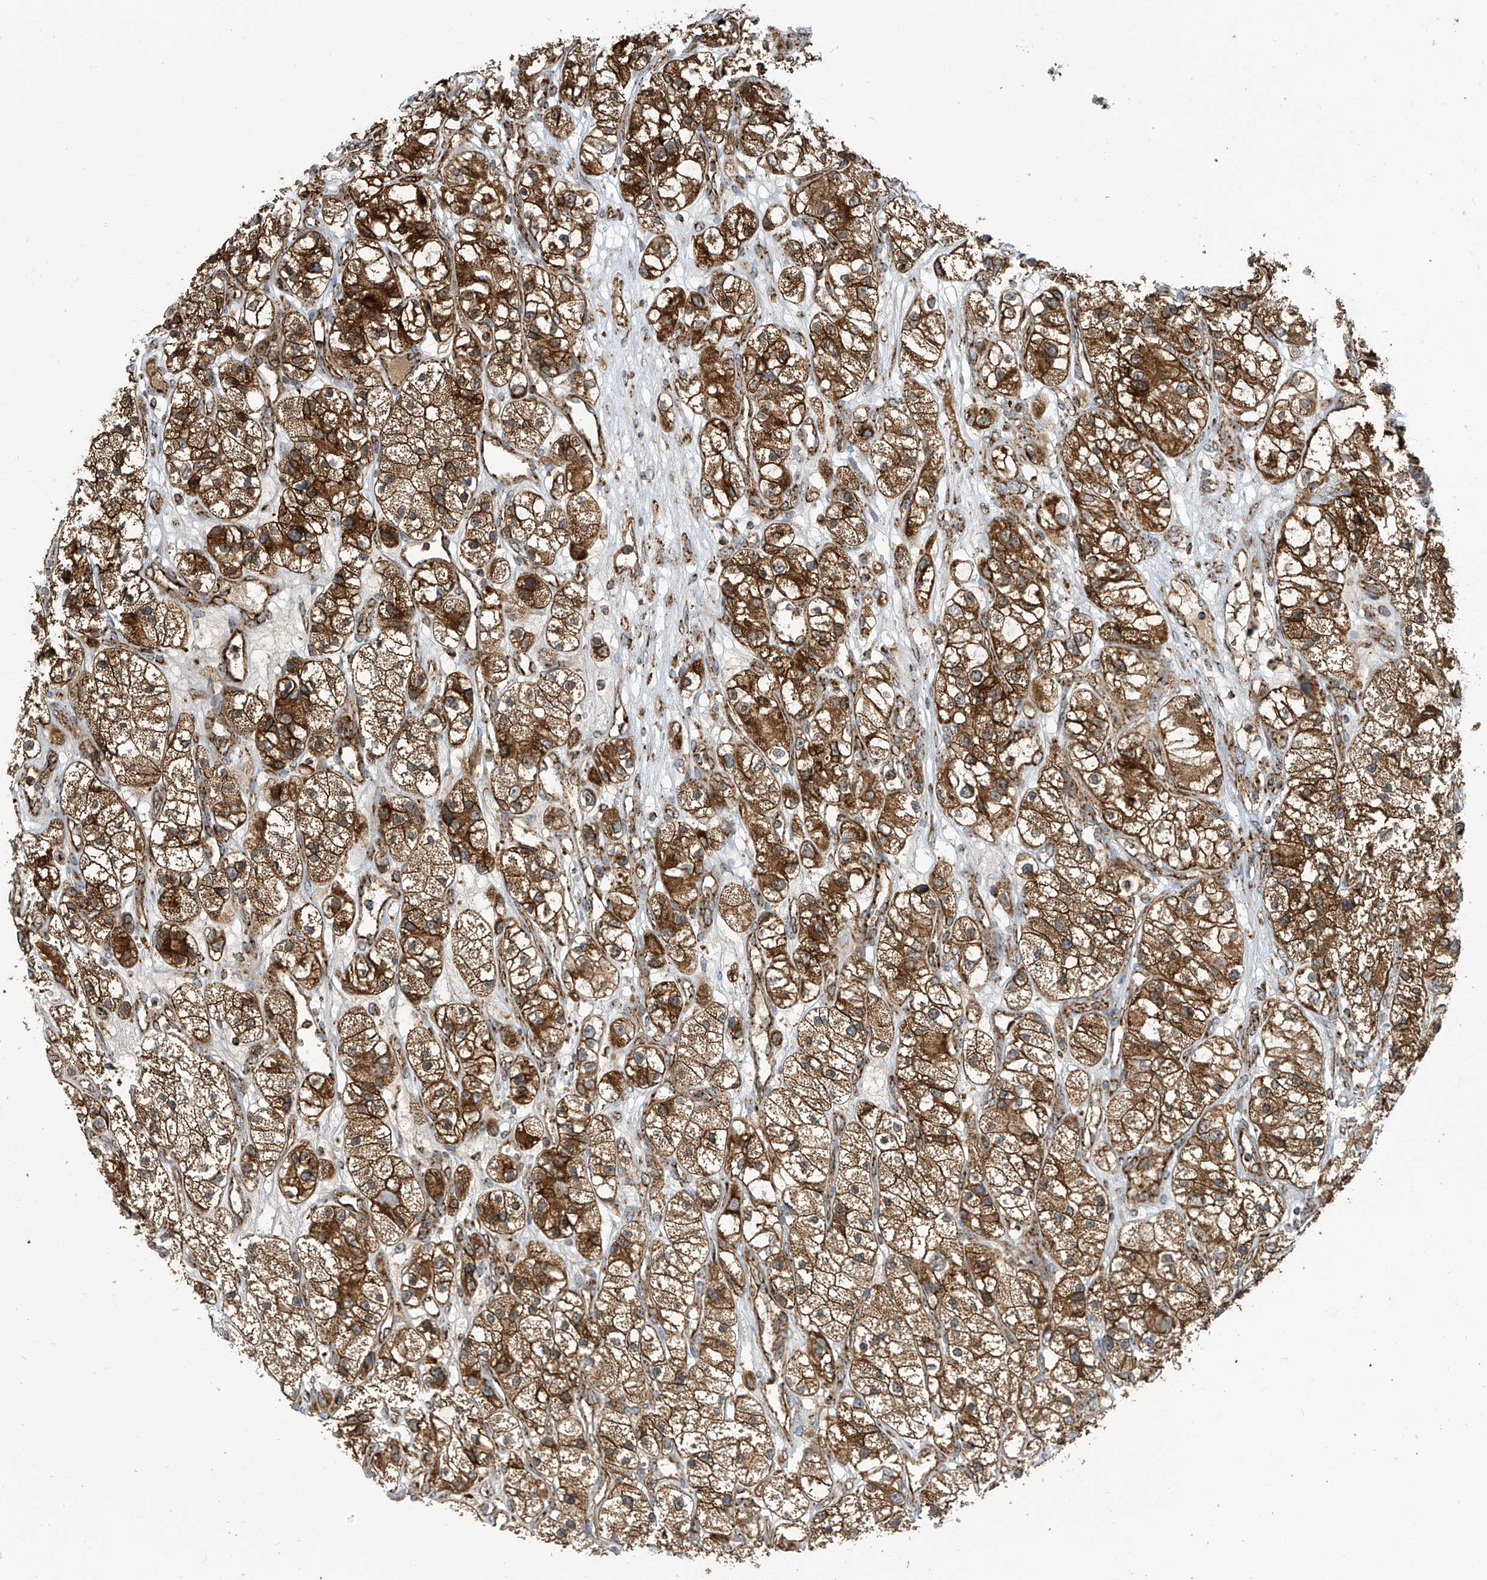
{"staining": {"intensity": "strong", "quantity": ">75%", "location": "cytoplasmic/membranous"}, "tissue": "renal cancer", "cell_type": "Tumor cells", "image_type": "cancer", "snomed": [{"axis": "morphology", "description": "Adenocarcinoma, NOS"}, {"axis": "topography", "description": "Kidney"}], "caption": "Tumor cells reveal high levels of strong cytoplasmic/membranous staining in approximately >75% of cells in human adenocarcinoma (renal). (IHC, brightfield microscopy, high magnification).", "gene": "COX10", "patient": {"sex": "female", "age": 57}}